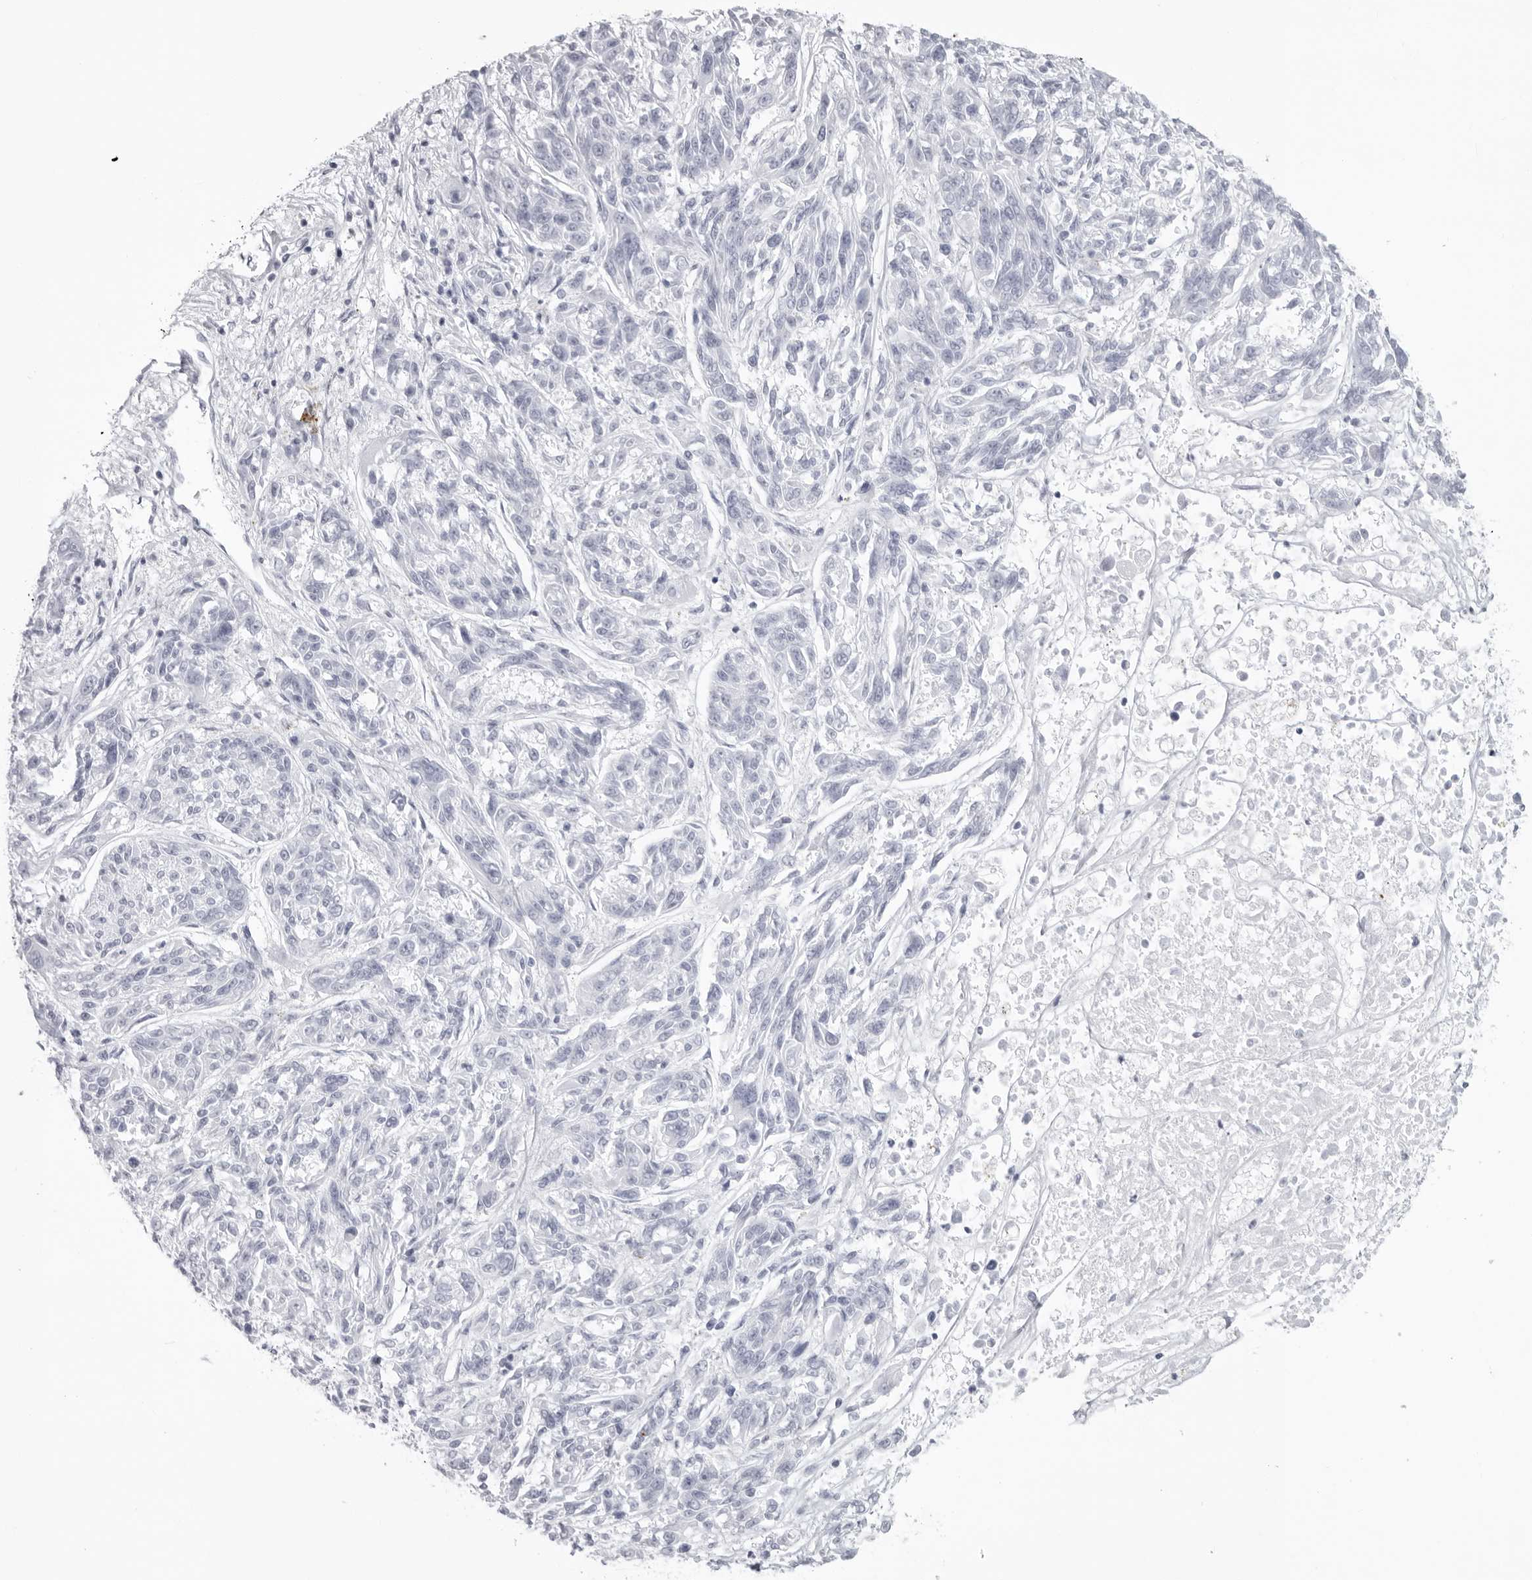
{"staining": {"intensity": "negative", "quantity": "none", "location": "none"}, "tissue": "melanoma", "cell_type": "Tumor cells", "image_type": "cancer", "snomed": [{"axis": "morphology", "description": "Malignant melanoma, NOS"}, {"axis": "topography", "description": "Skin"}], "caption": "The photomicrograph demonstrates no staining of tumor cells in melanoma. (Stains: DAB (3,3'-diaminobenzidine) immunohistochemistry (IHC) with hematoxylin counter stain, Microscopy: brightfield microscopy at high magnification).", "gene": "KLK9", "patient": {"sex": "male", "age": 53}}